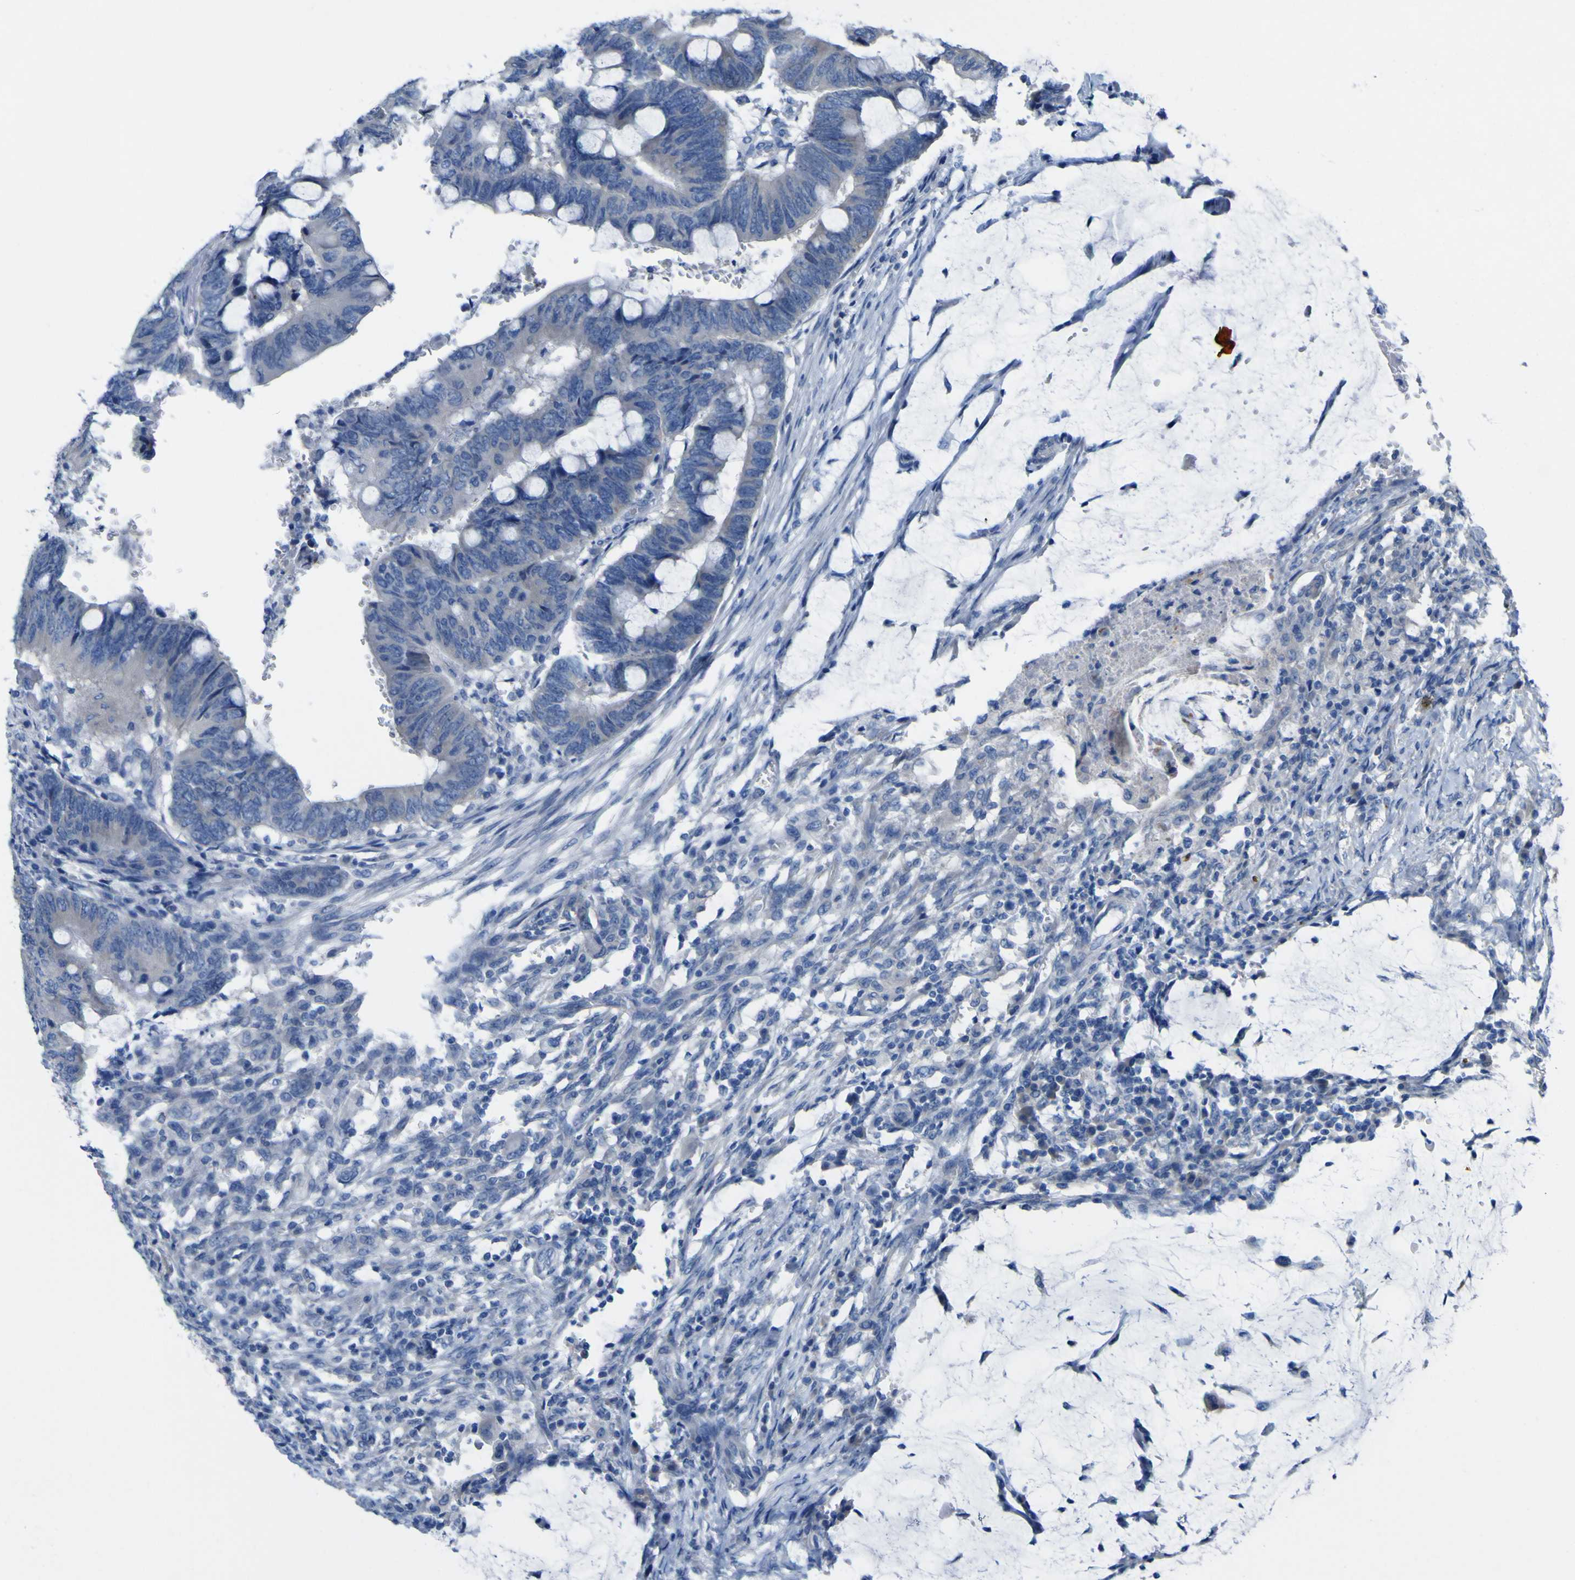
{"staining": {"intensity": "negative", "quantity": "none", "location": "none"}, "tissue": "colorectal cancer", "cell_type": "Tumor cells", "image_type": "cancer", "snomed": [{"axis": "morphology", "description": "Normal tissue, NOS"}, {"axis": "morphology", "description": "Adenocarcinoma, NOS"}, {"axis": "topography", "description": "Rectum"}, {"axis": "topography", "description": "Peripheral nerve tissue"}], "caption": "Tumor cells show no significant protein positivity in colorectal adenocarcinoma.", "gene": "MYEOV", "patient": {"sex": "male", "age": 92}}